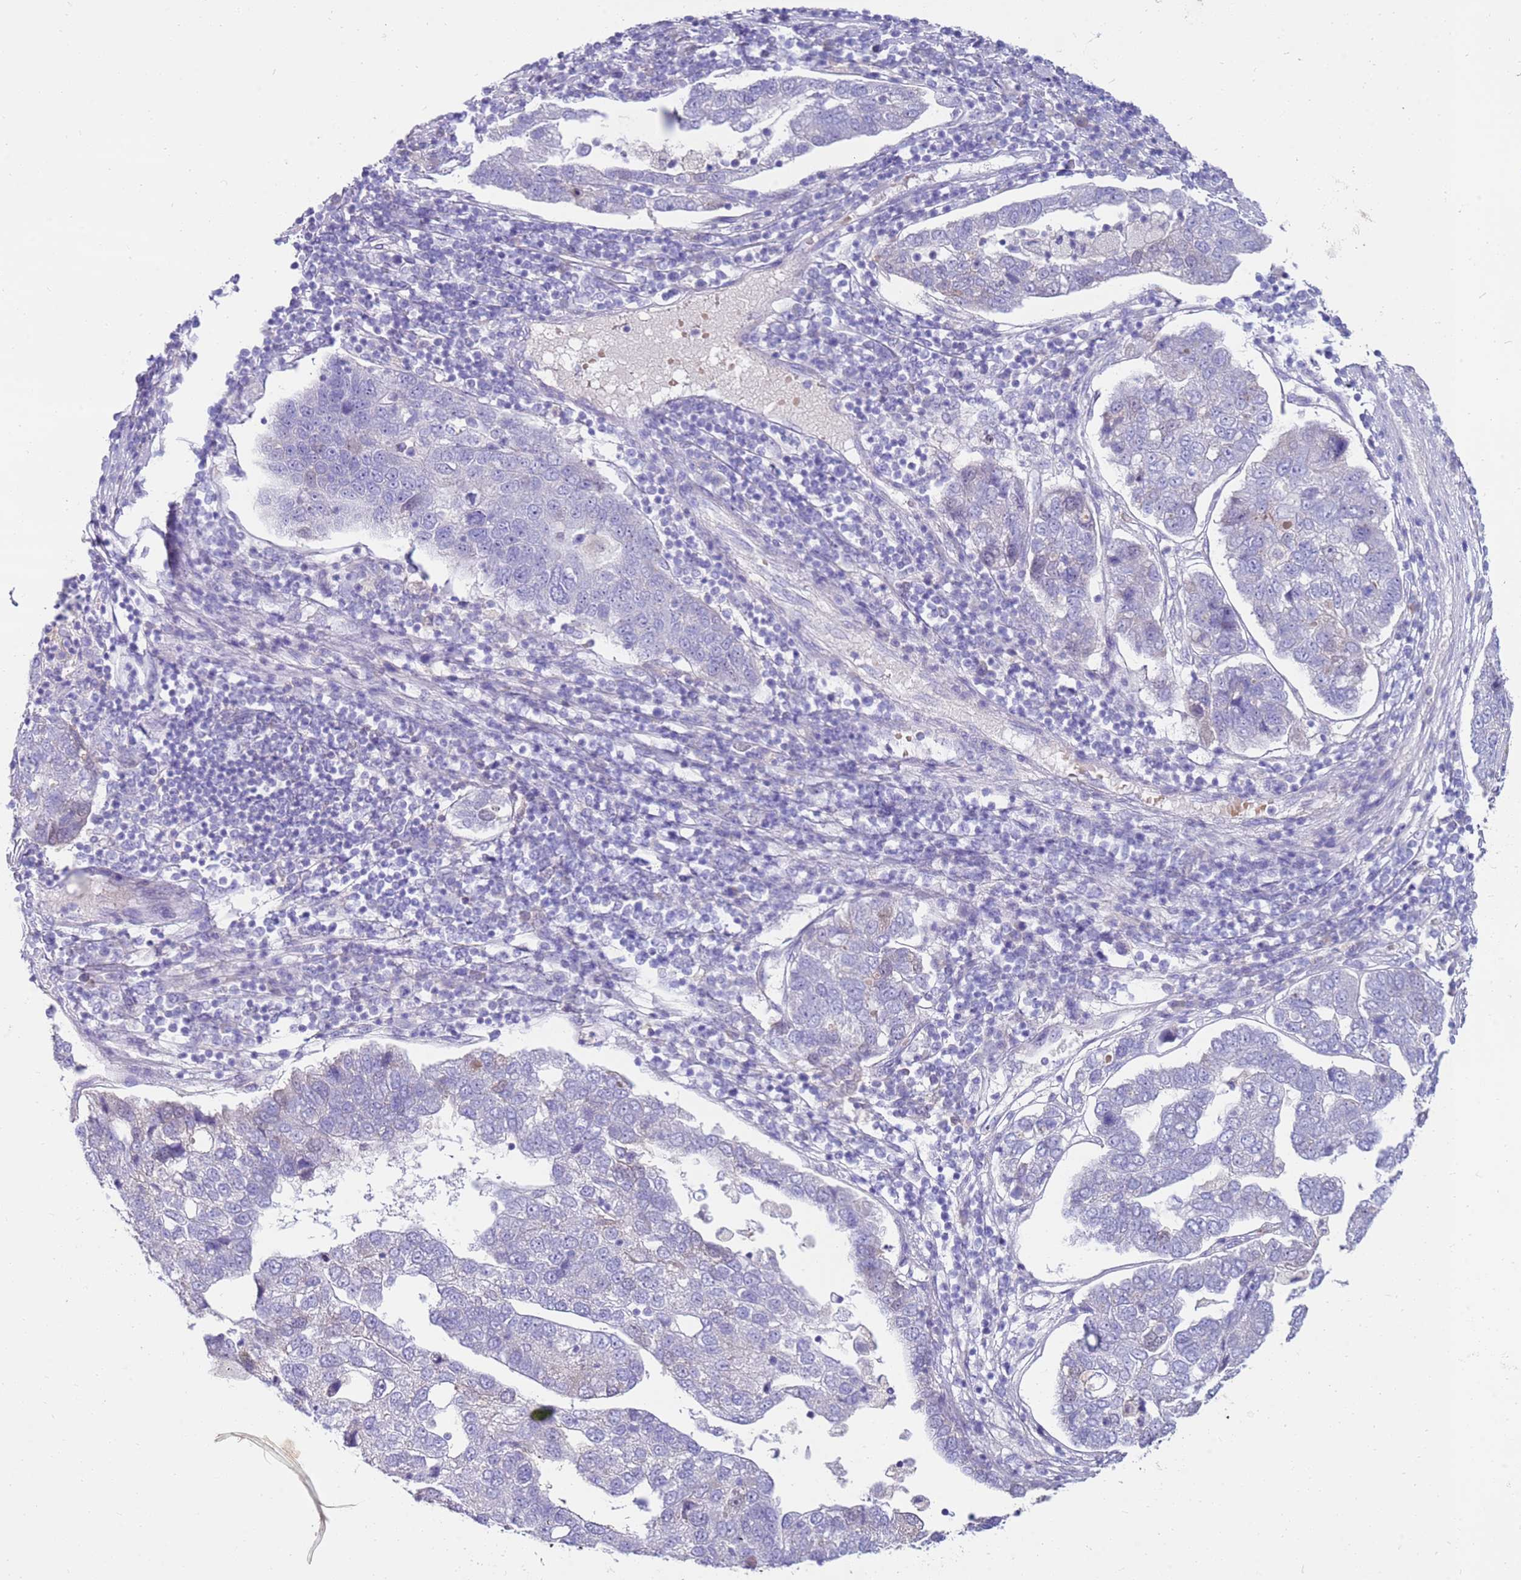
{"staining": {"intensity": "negative", "quantity": "none", "location": "none"}, "tissue": "pancreatic cancer", "cell_type": "Tumor cells", "image_type": "cancer", "snomed": [{"axis": "morphology", "description": "Adenocarcinoma, NOS"}, {"axis": "topography", "description": "Pancreas"}], "caption": "Immunohistochemistry (IHC) of human pancreatic cancer (adenocarcinoma) exhibits no staining in tumor cells.", "gene": "EVPLL", "patient": {"sex": "female", "age": 61}}